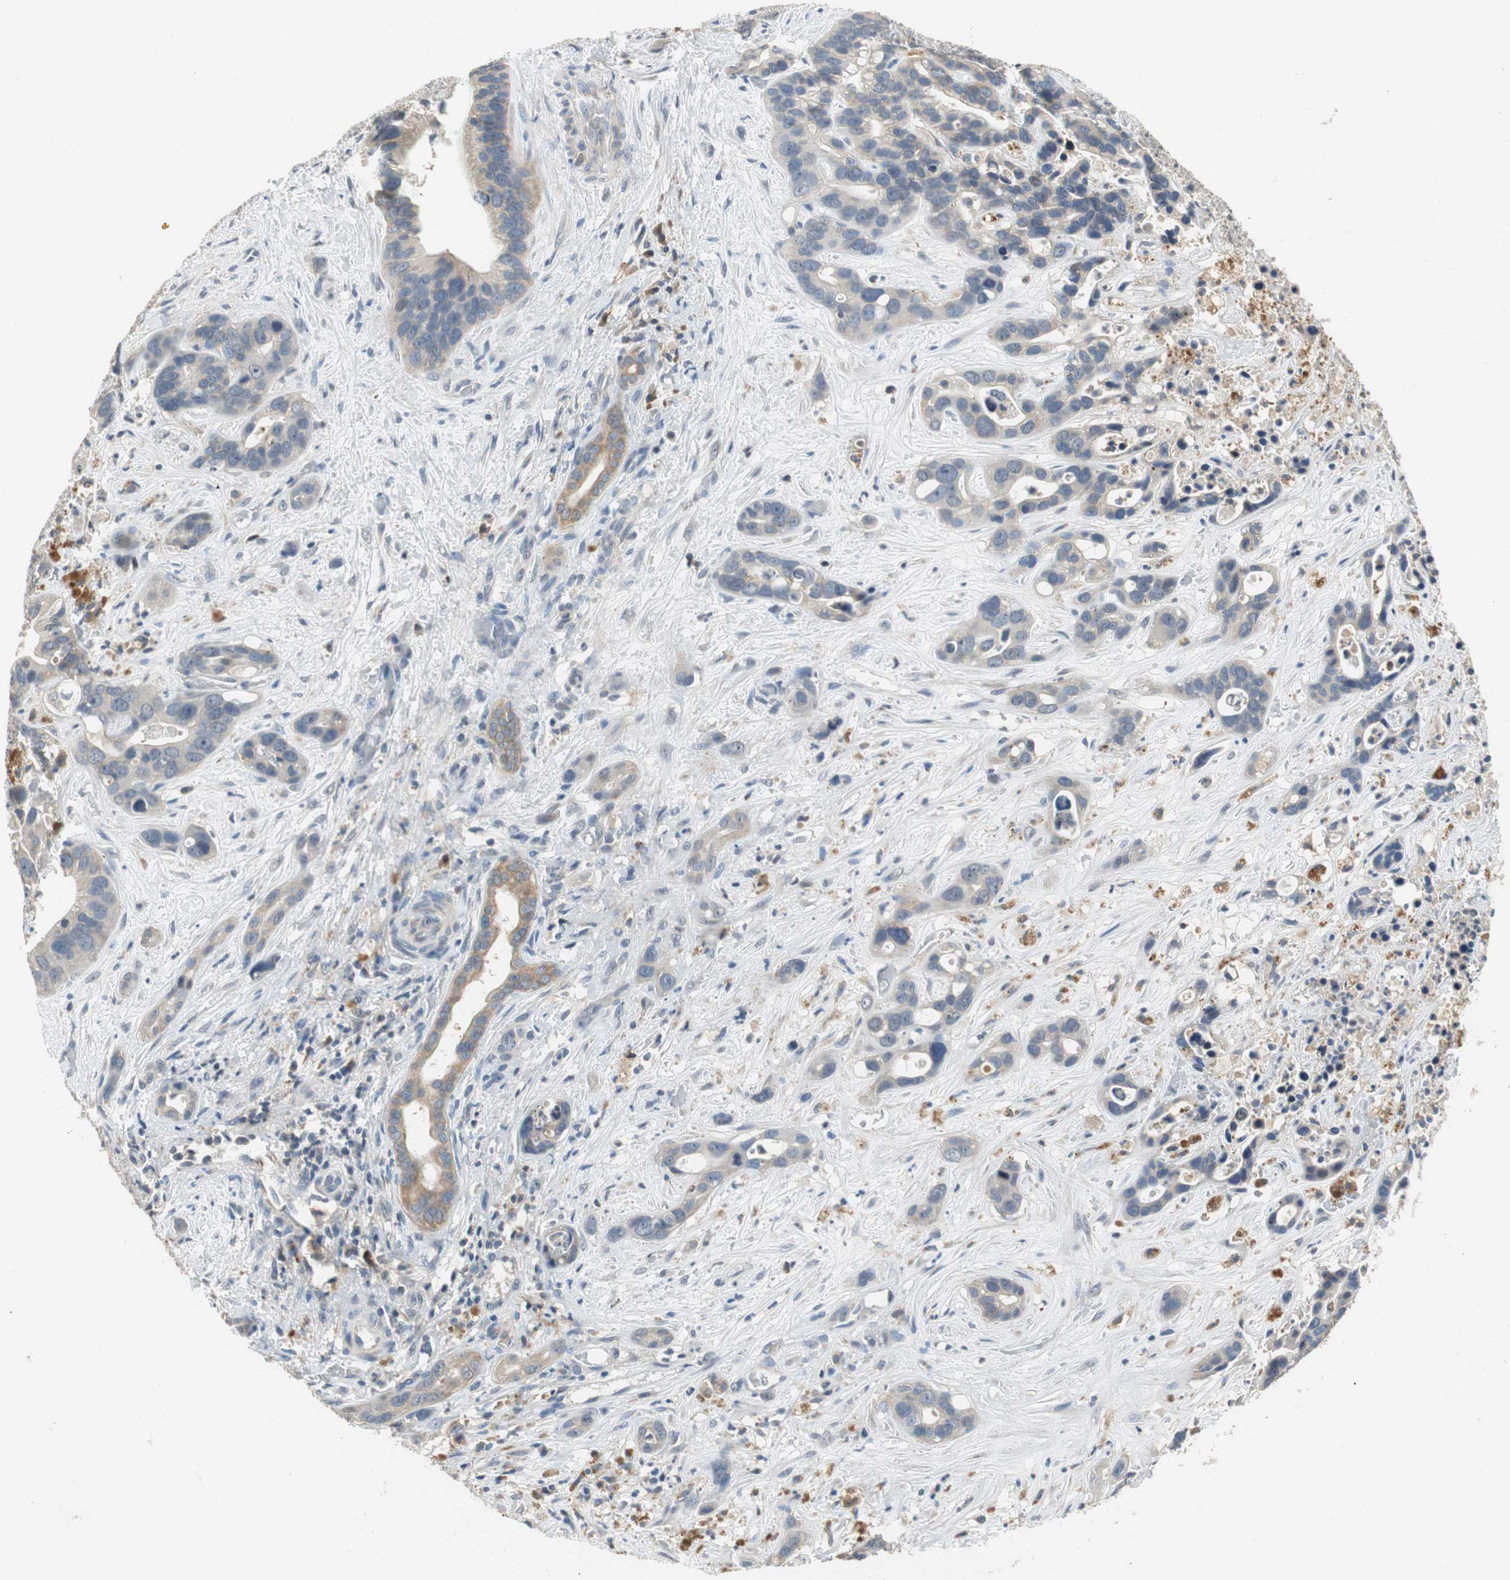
{"staining": {"intensity": "weak", "quantity": "25%-75%", "location": "cytoplasmic/membranous"}, "tissue": "liver cancer", "cell_type": "Tumor cells", "image_type": "cancer", "snomed": [{"axis": "morphology", "description": "Cholangiocarcinoma"}, {"axis": "topography", "description": "Liver"}], "caption": "Human liver cholangiocarcinoma stained with a protein marker exhibits weak staining in tumor cells.", "gene": "GLCCI1", "patient": {"sex": "female", "age": 65}}